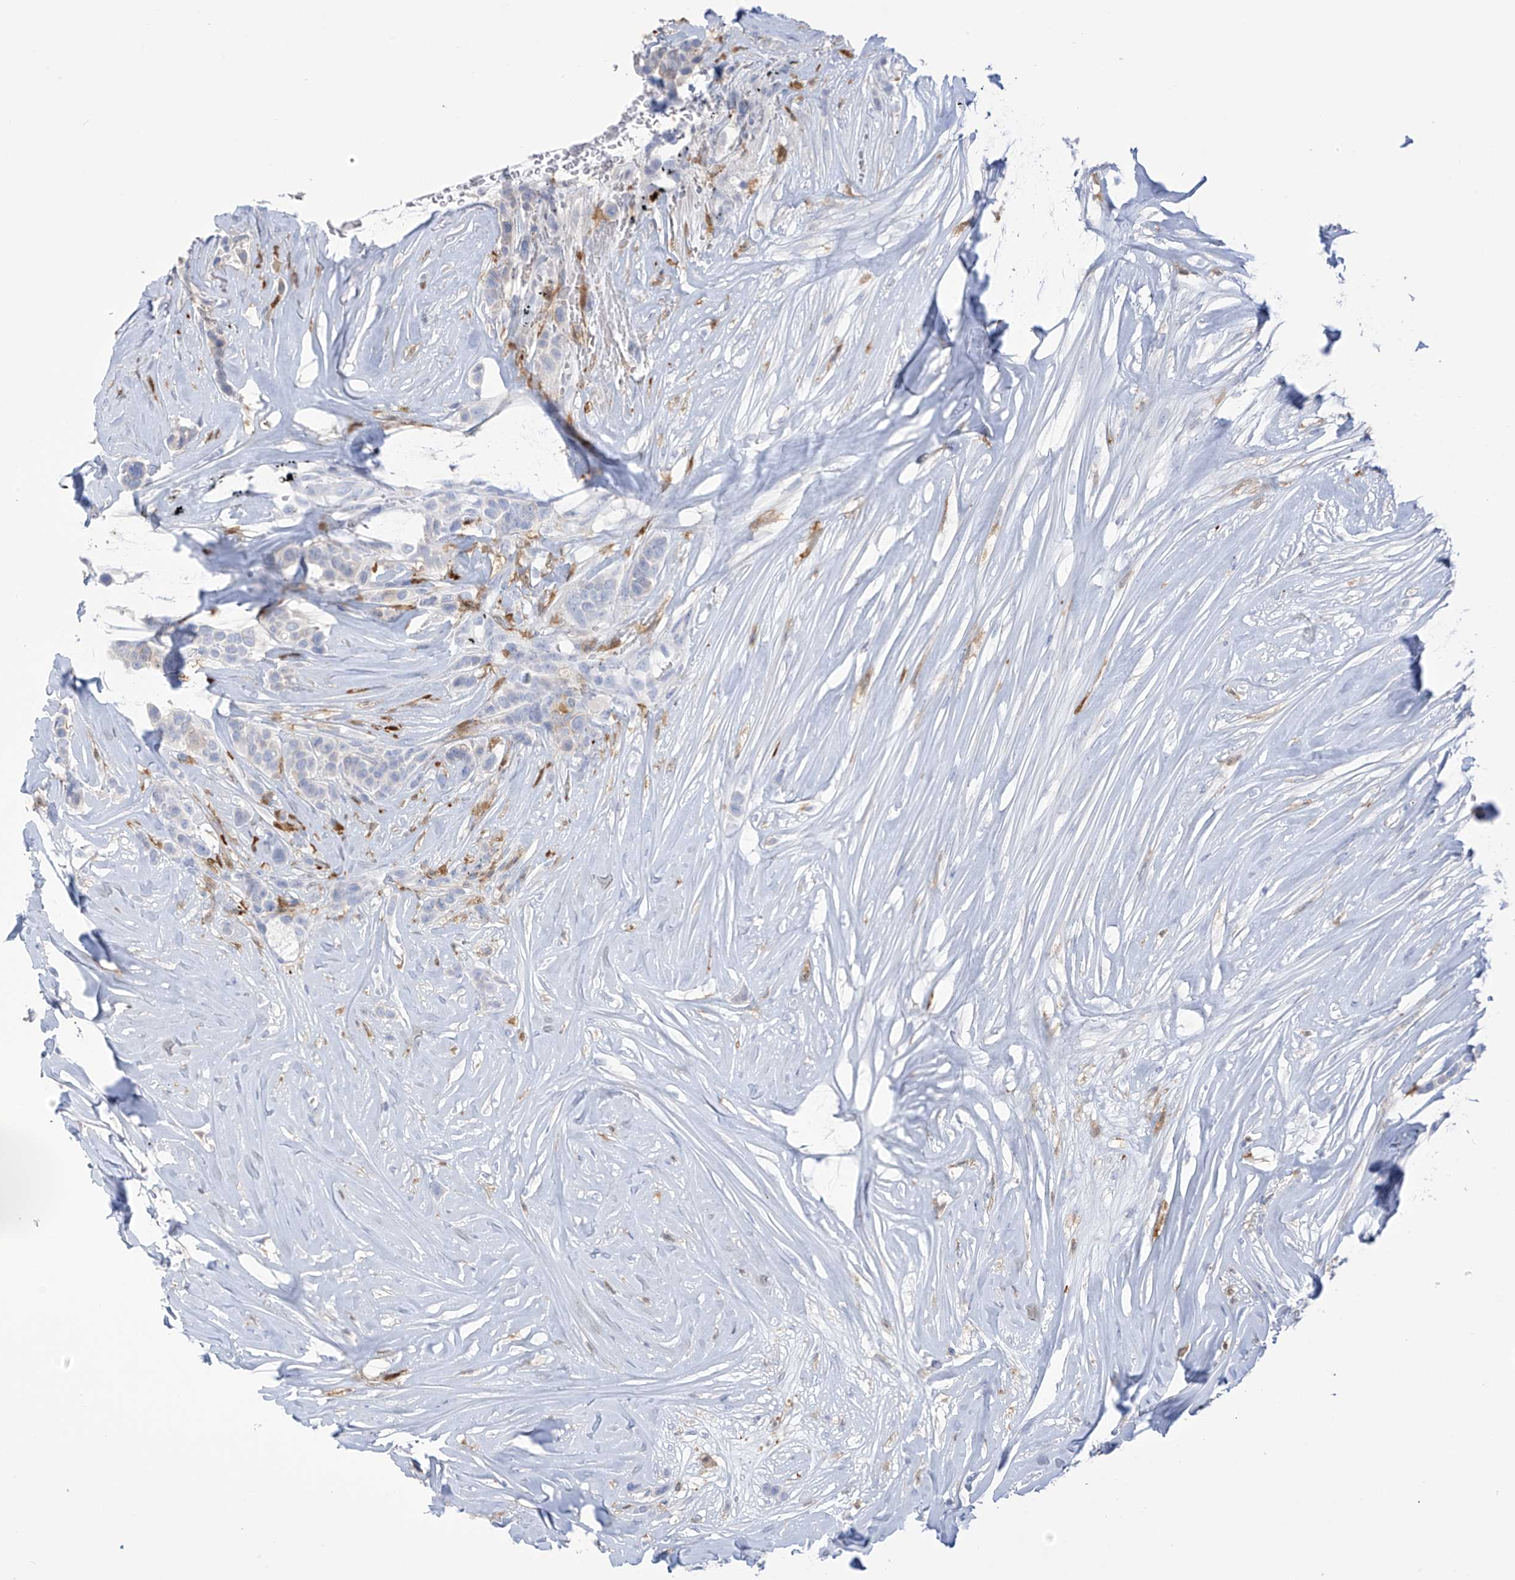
{"staining": {"intensity": "negative", "quantity": "none", "location": "none"}, "tissue": "breast cancer", "cell_type": "Tumor cells", "image_type": "cancer", "snomed": [{"axis": "morphology", "description": "Lobular carcinoma"}, {"axis": "topography", "description": "Breast"}], "caption": "Tumor cells show no significant protein staining in lobular carcinoma (breast).", "gene": "TRMT2B", "patient": {"sex": "female", "age": 51}}